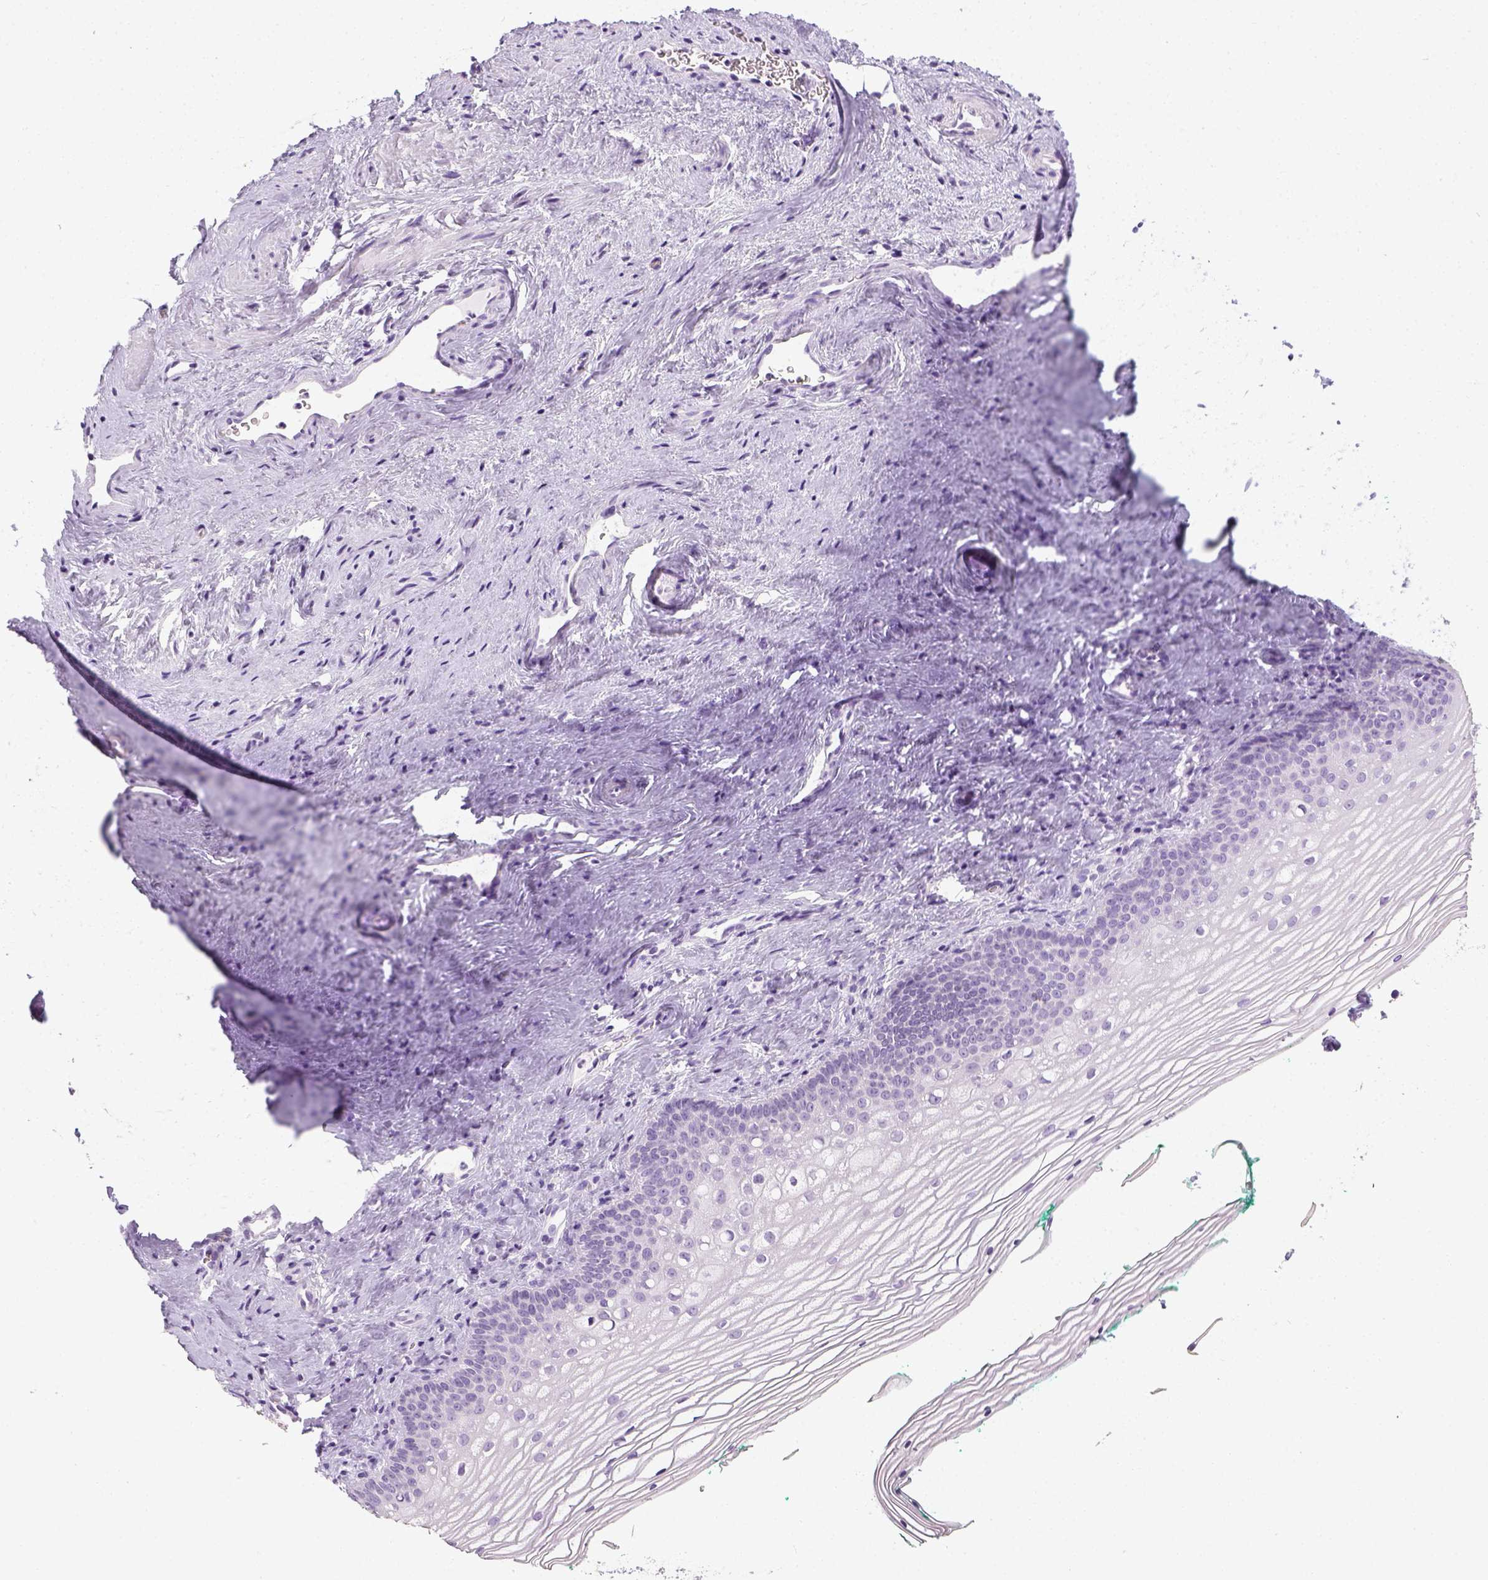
{"staining": {"intensity": "negative", "quantity": "none", "location": "none"}, "tissue": "vagina", "cell_type": "Squamous epithelial cells", "image_type": "normal", "snomed": [{"axis": "morphology", "description": "Normal tissue, NOS"}, {"axis": "topography", "description": "Vagina"}], "caption": "Benign vagina was stained to show a protein in brown. There is no significant staining in squamous epithelial cells. (Stains: DAB (3,3'-diaminobenzidine) immunohistochemistry (IHC) with hematoxylin counter stain, Microscopy: brightfield microscopy at high magnification).", "gene": "LGSN", "patient": {"sex": "female", "age": 44}}